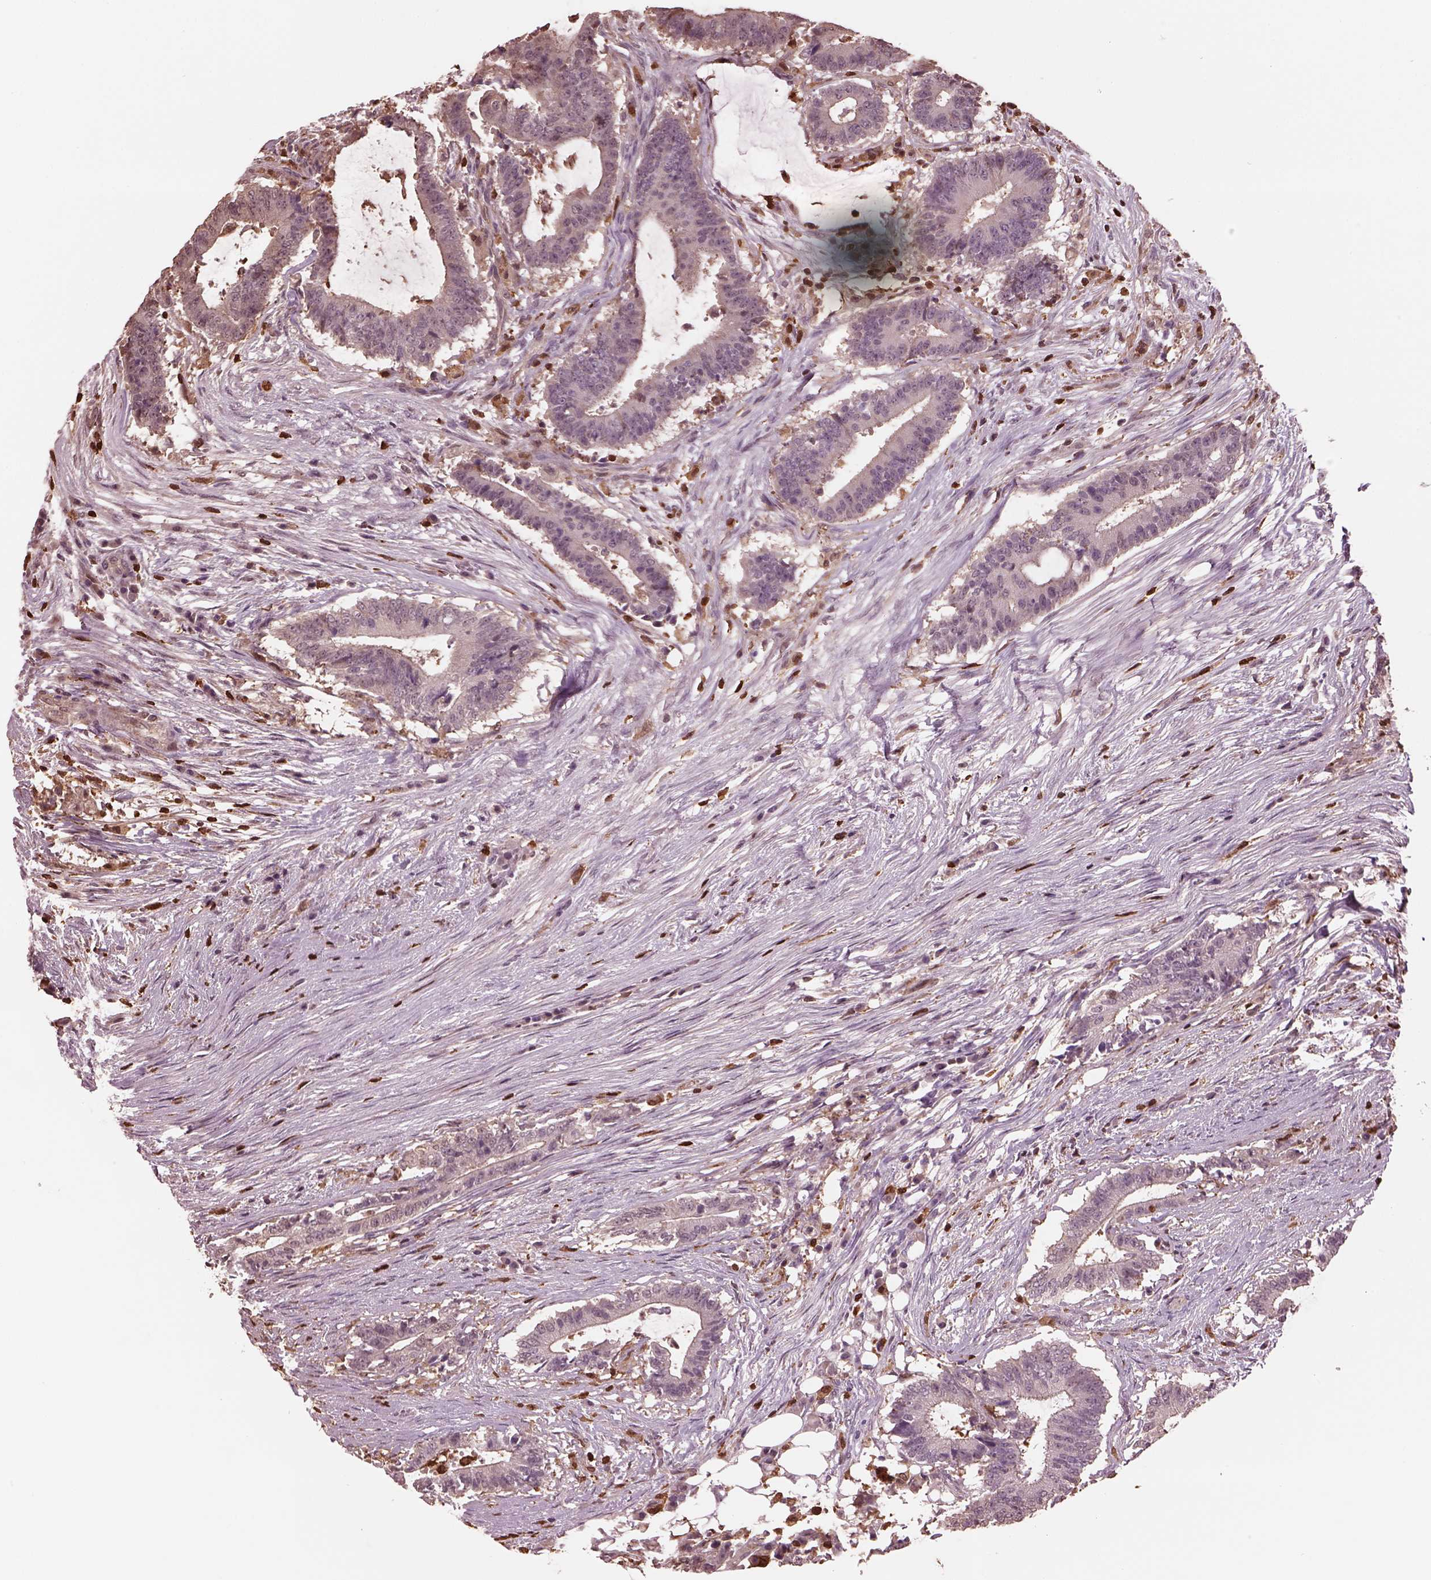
{"staining": {"intensity": "weak", "quantity": ">75%", "location": "cytoplasmic/membranous"}, "tissue": "colorectal cancer", "cell_type": "Tumor cells", "image_type": "cancer", "snomed": [{"axis": "morphology", "description": "Adenocarcinoma, NOS"}, {"axis": "topography", "description": "Colon"}], "caption": "This micrograph shows IHC staining of human colorectal adenocarcinoma, with low weak cytoplasmic/membranous positivity in about >75% of tumor cells.", "gene": "IL31RA", "patient": {"sex": "female", "age": 43}}